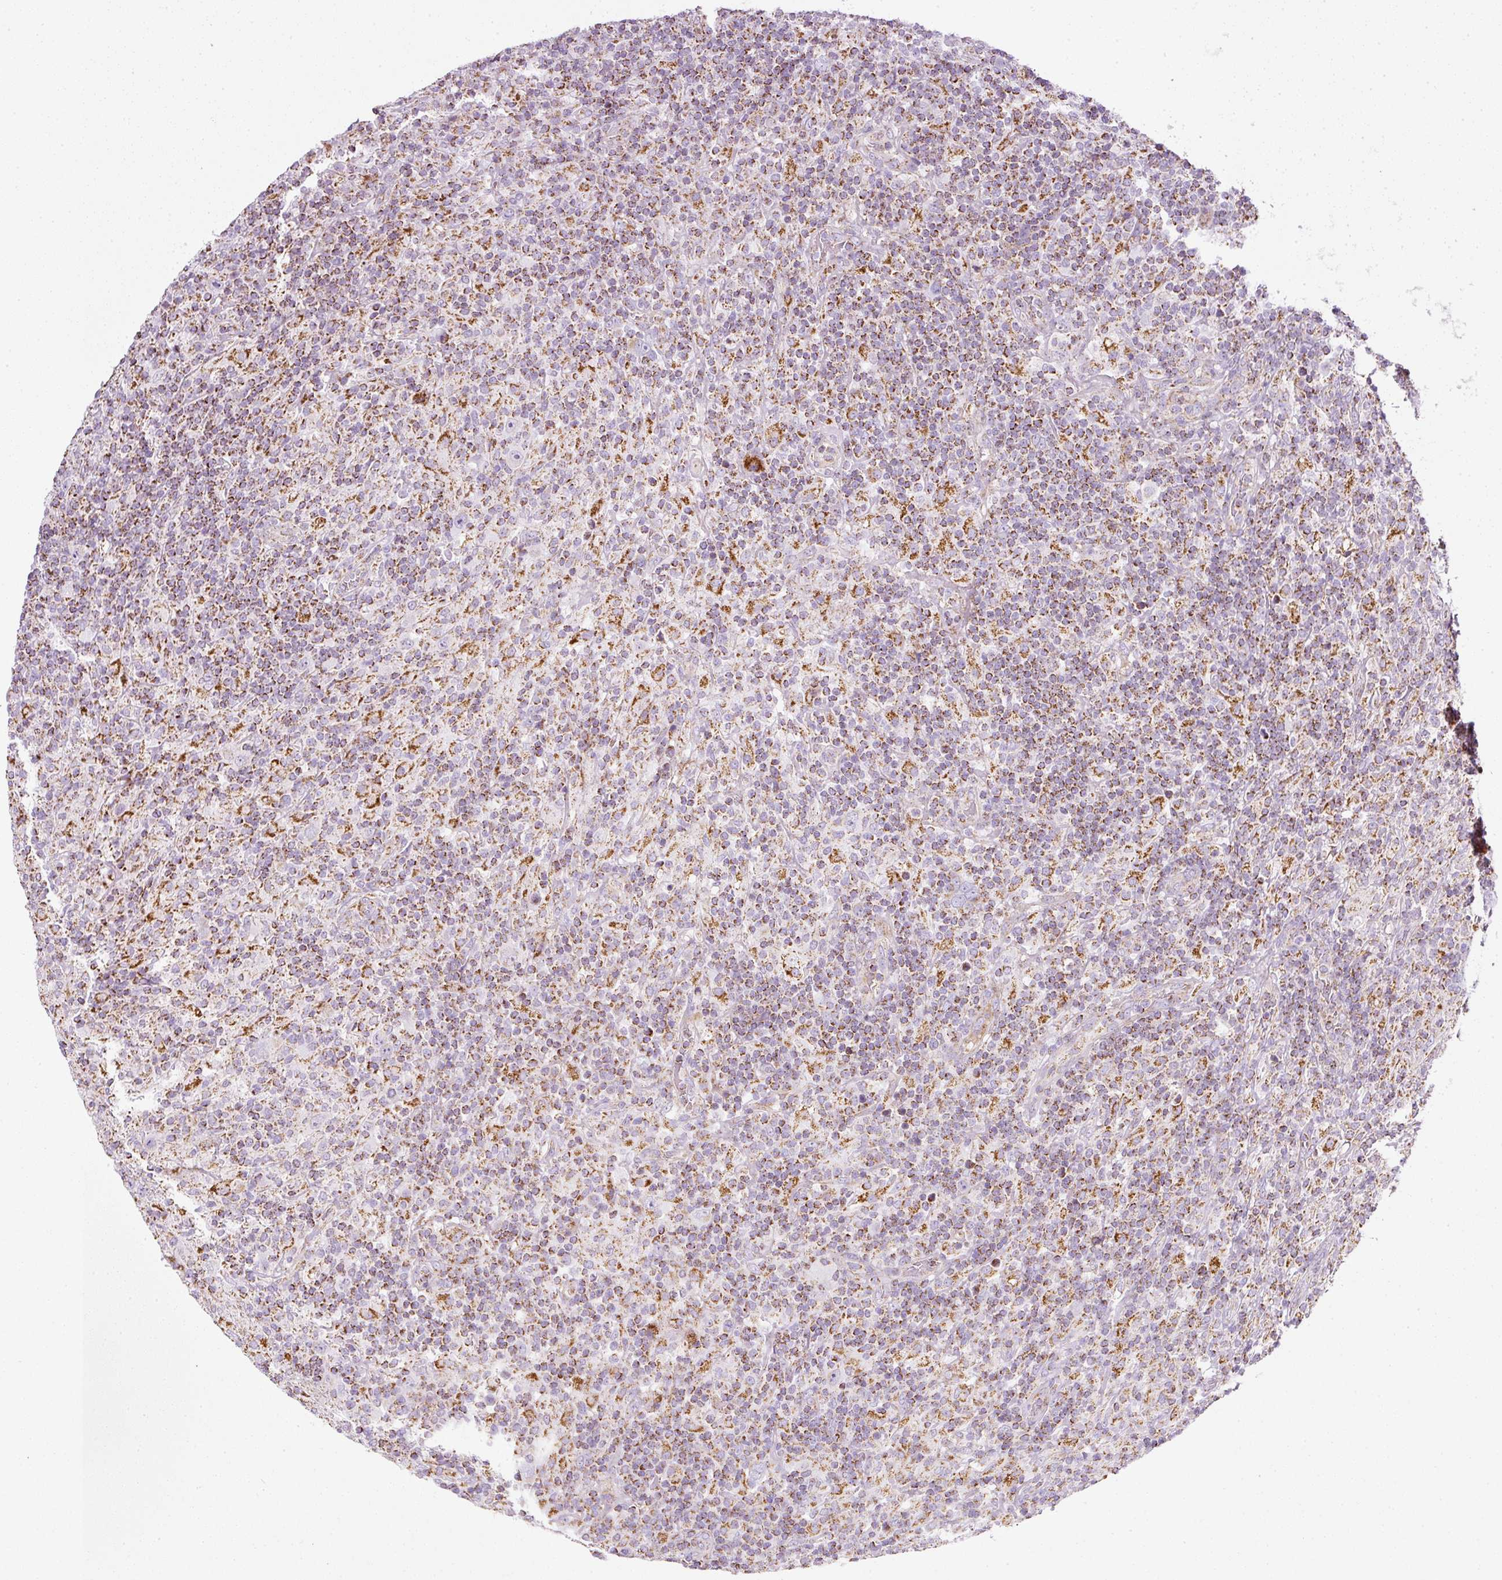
{"staining": {"intensity": "moderate", "quantity": ">75%", "location": "cytoplasmic/membranous"}, "tissue": "lymphoma", "cell_type": "Tumor cells", "image_type": "cancer", "snomed": [{"axis": "morphology", "description": "Hodgkin's disease, NOS"}, {"axis": "topography", "description": "Lymph node"}], "caption": "DAB (3,3'-diaminobenzidine) immunohistochemical staining of Hodgkin's disease shows moderate cytoplasmic/membranous protein expression in approximately >75% of tumor cells. The protein is shown in brown color, while the nuclei are stained blue.", "gene": "SDHA", "patient": {"sex": "male", "age": 70}}